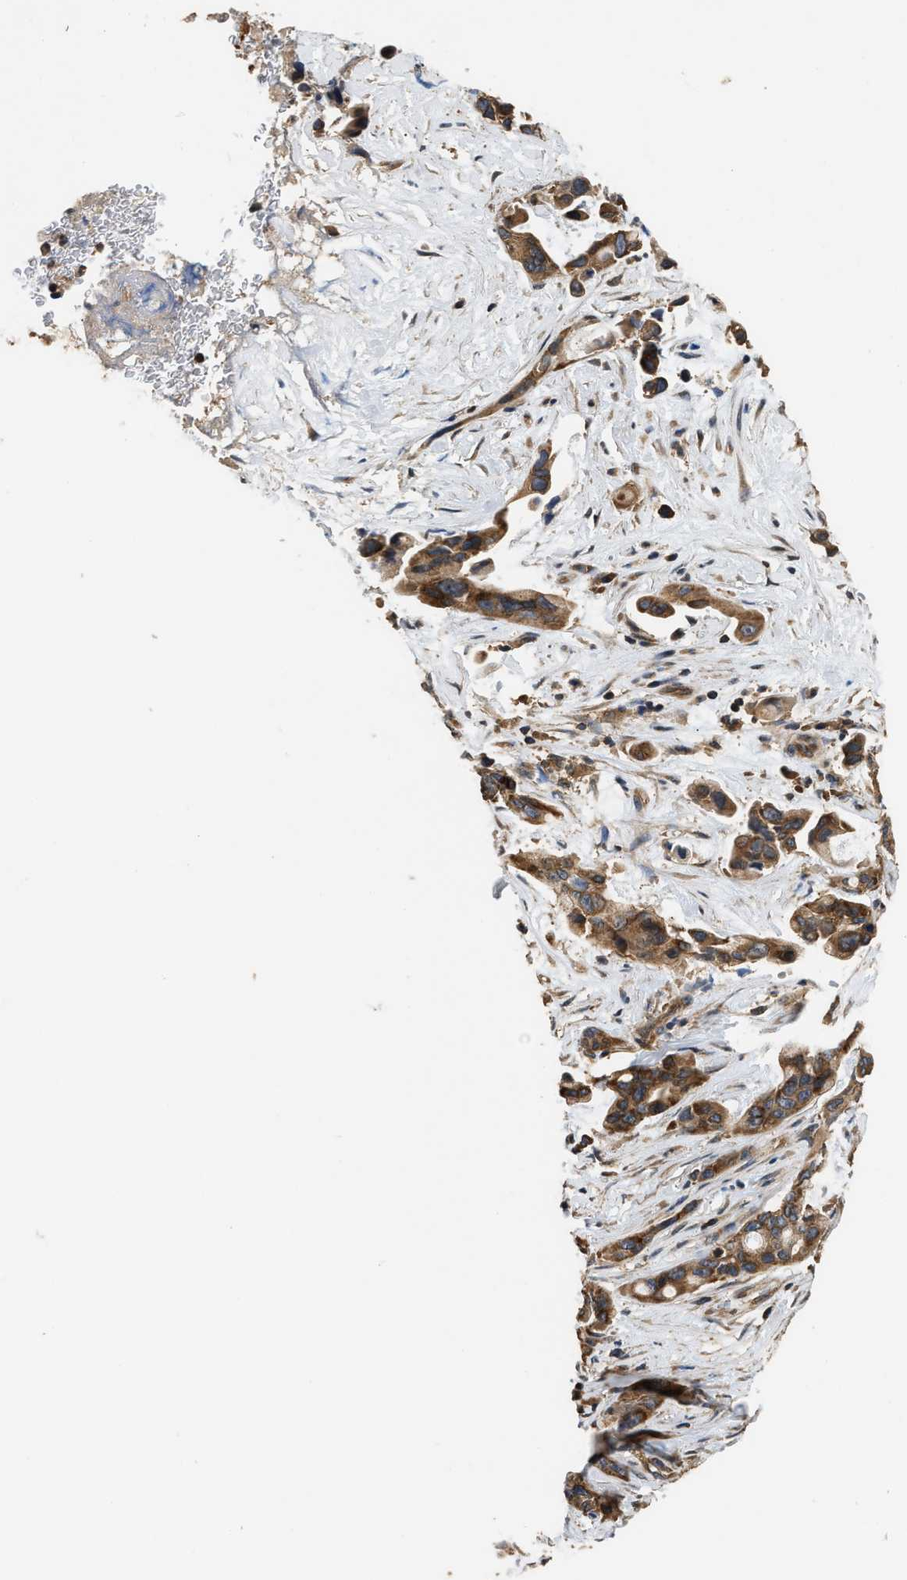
{"staining": {"intensity": "moderate", "quantity": ">75%", "location": "cytoplasmic/membranous"}, "tissue": "pancreatic cancer", "cell_type": "Tumor cells", "image_type": "cancer", "snomed": [{"axis": "morphology", "description": "Adenocarcinoma, NOS"}, {"axis": "topography", "description": "Pancreas"}], "caption": "The immunohistochemical stain shows moderate cytoplasmic/membranous expression in tumor cells of pancreatic adenocarcinoma tissue. (Brightfield microscopy of DAB IHC at high magnification).", "gene": "DNAJC2", "patient": {"sex": "male", "age": 53}}